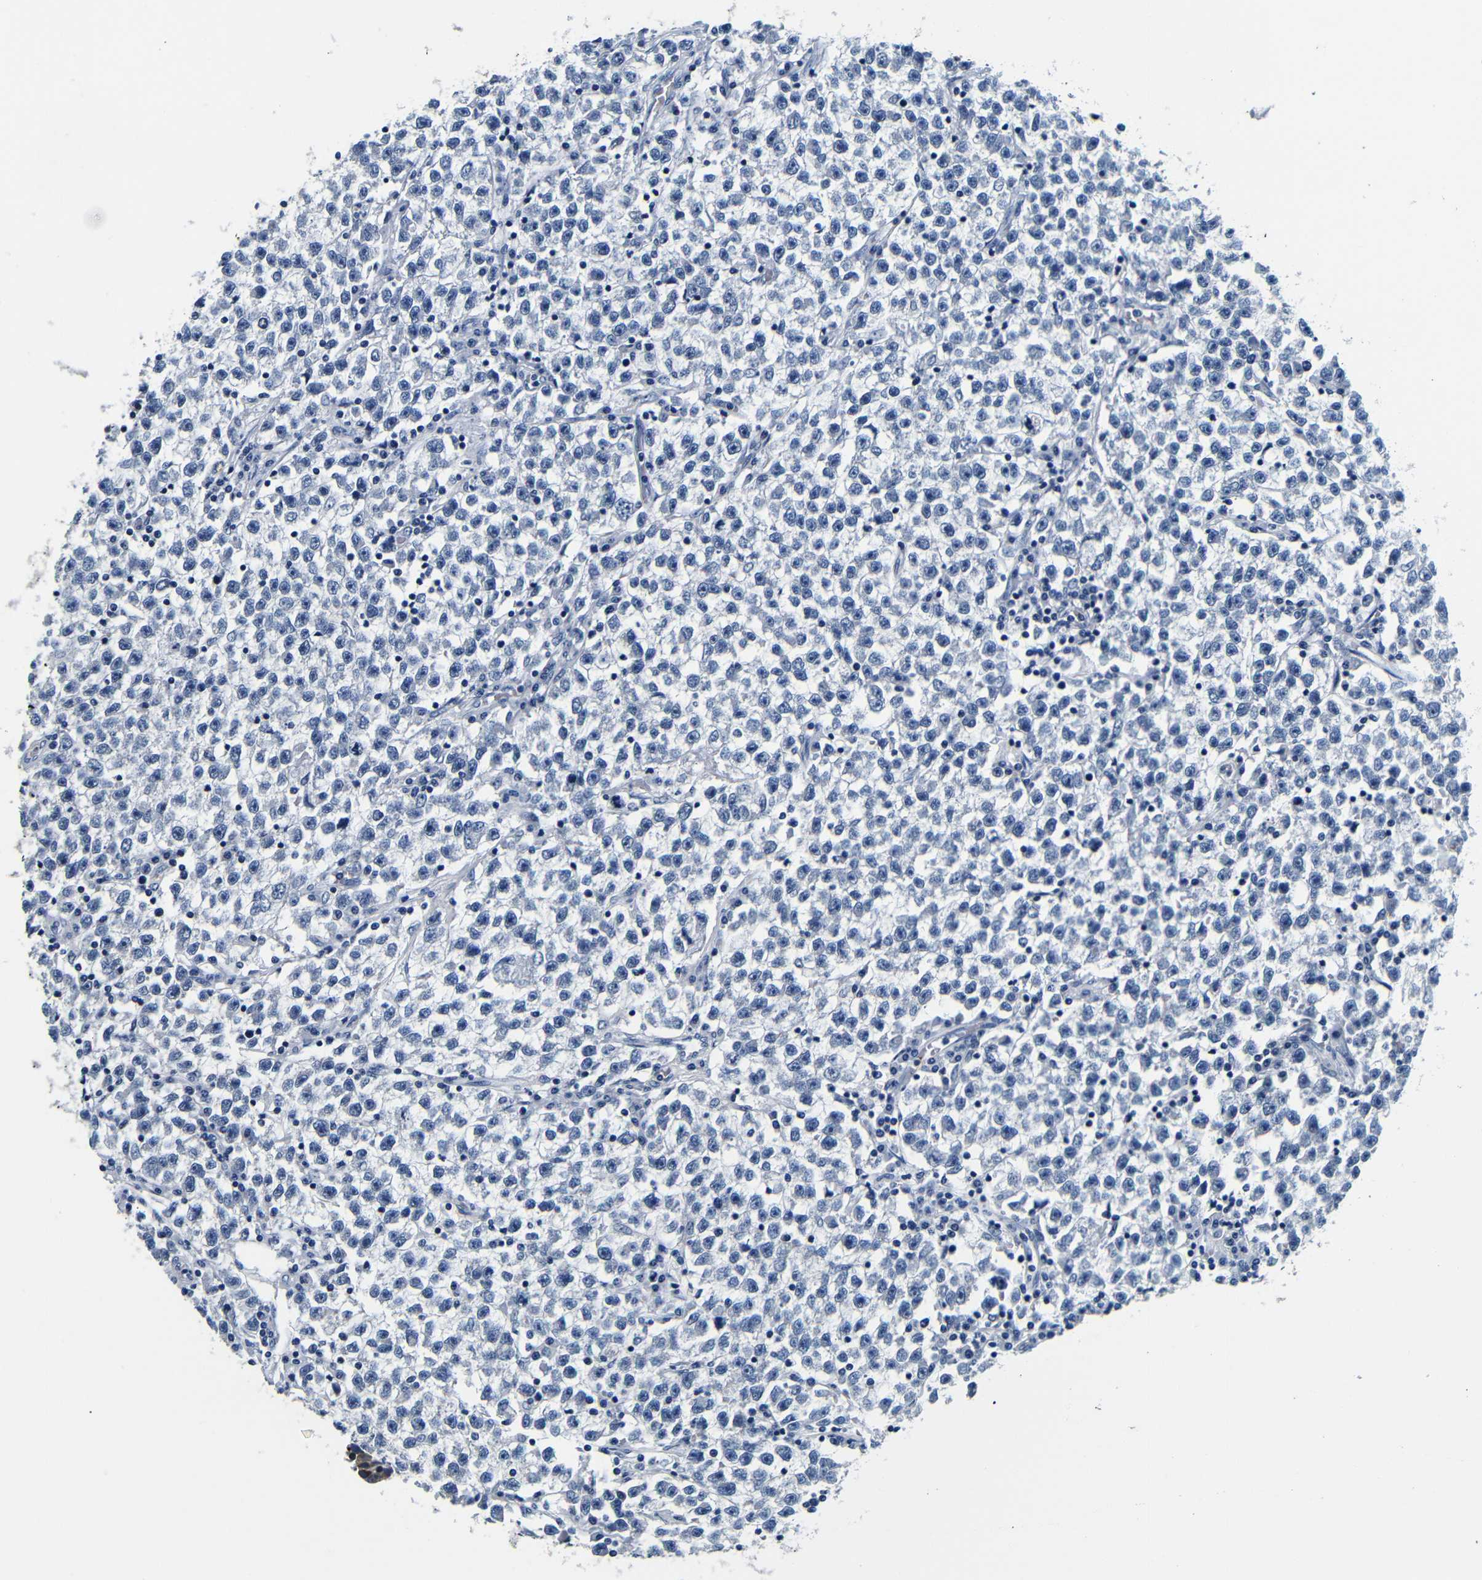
{"staining": {"intensity": "negative", "quantity": "none", "location": "none"}, "tissue": "testis cancer", "cell_type": "Tumor cells", "image_type": "cancer", "snomed": [{"axis": "morphology", "description": "Seminoma, NOS"}, {"axis": "topography", "description": "Testis"}], "caption": "There is no significant expression in tumor cells of testis seminoma. (Brightfield microscopy of DAB IHC at high magnification).", "gene": "GP1BA", "patient": {"sex": "male", "age": 22}}